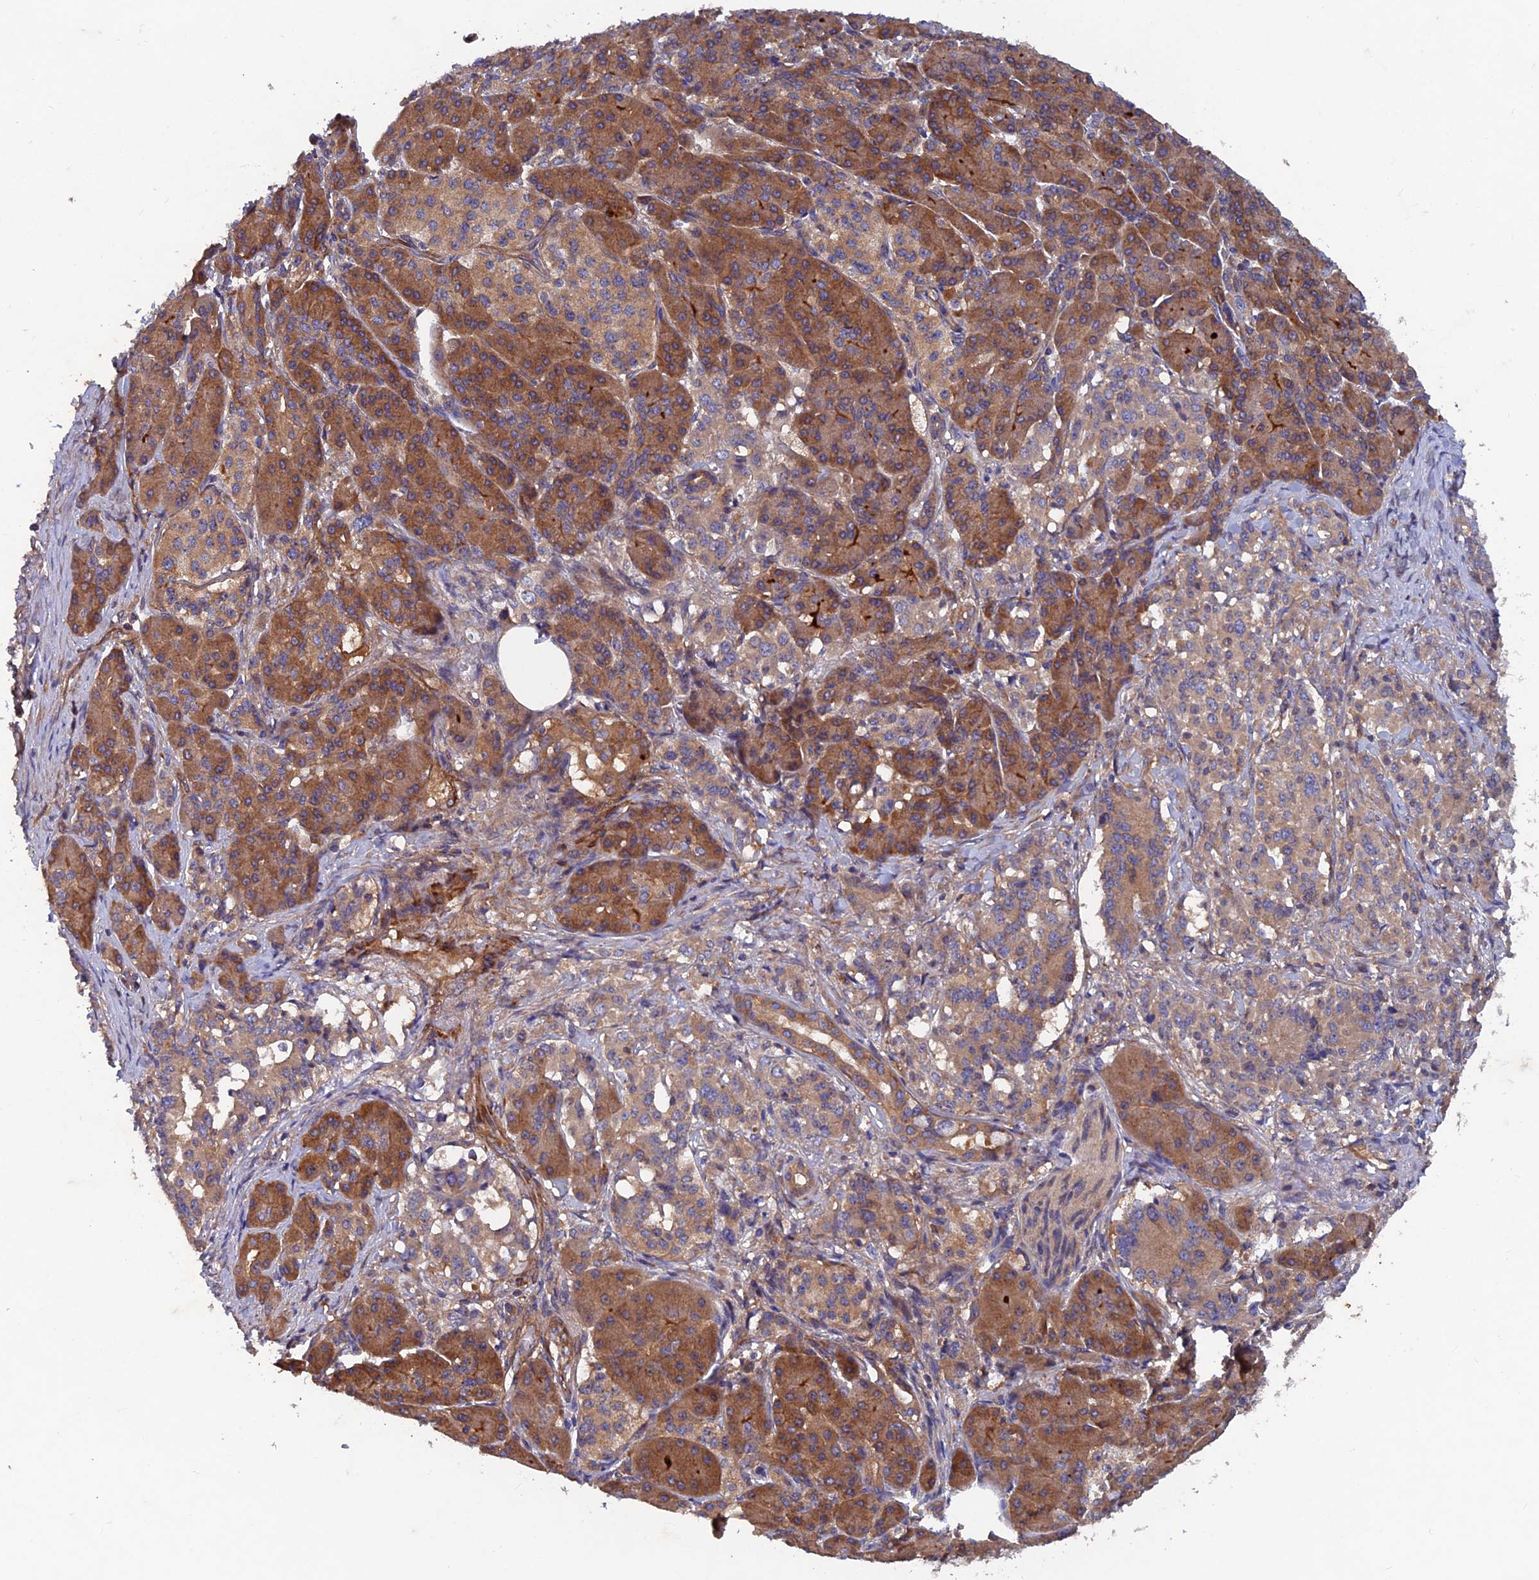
{"staining": {"intensity": "moderate", "quantity": ">75%", "location": "cytoplasmic/membranous"}, "tissue": "pancreatic cancer", "cell_type": "Tumor cells", "image_type": "cancer", "snomed": [{"axis": "morphology", "description": "Adenocarcinoma, NOS"}, {"axis": "topography", "description": "Pancreas"}], "caption": "Moderate cytoplasmic/membranous positivity for a protein is present in approximately >75% of tumor cells of pancreatic adenocarcinoma using immunohistochemistry.", "gene": "NCAPG", "patient": {"sex": "female", "age": 74}}